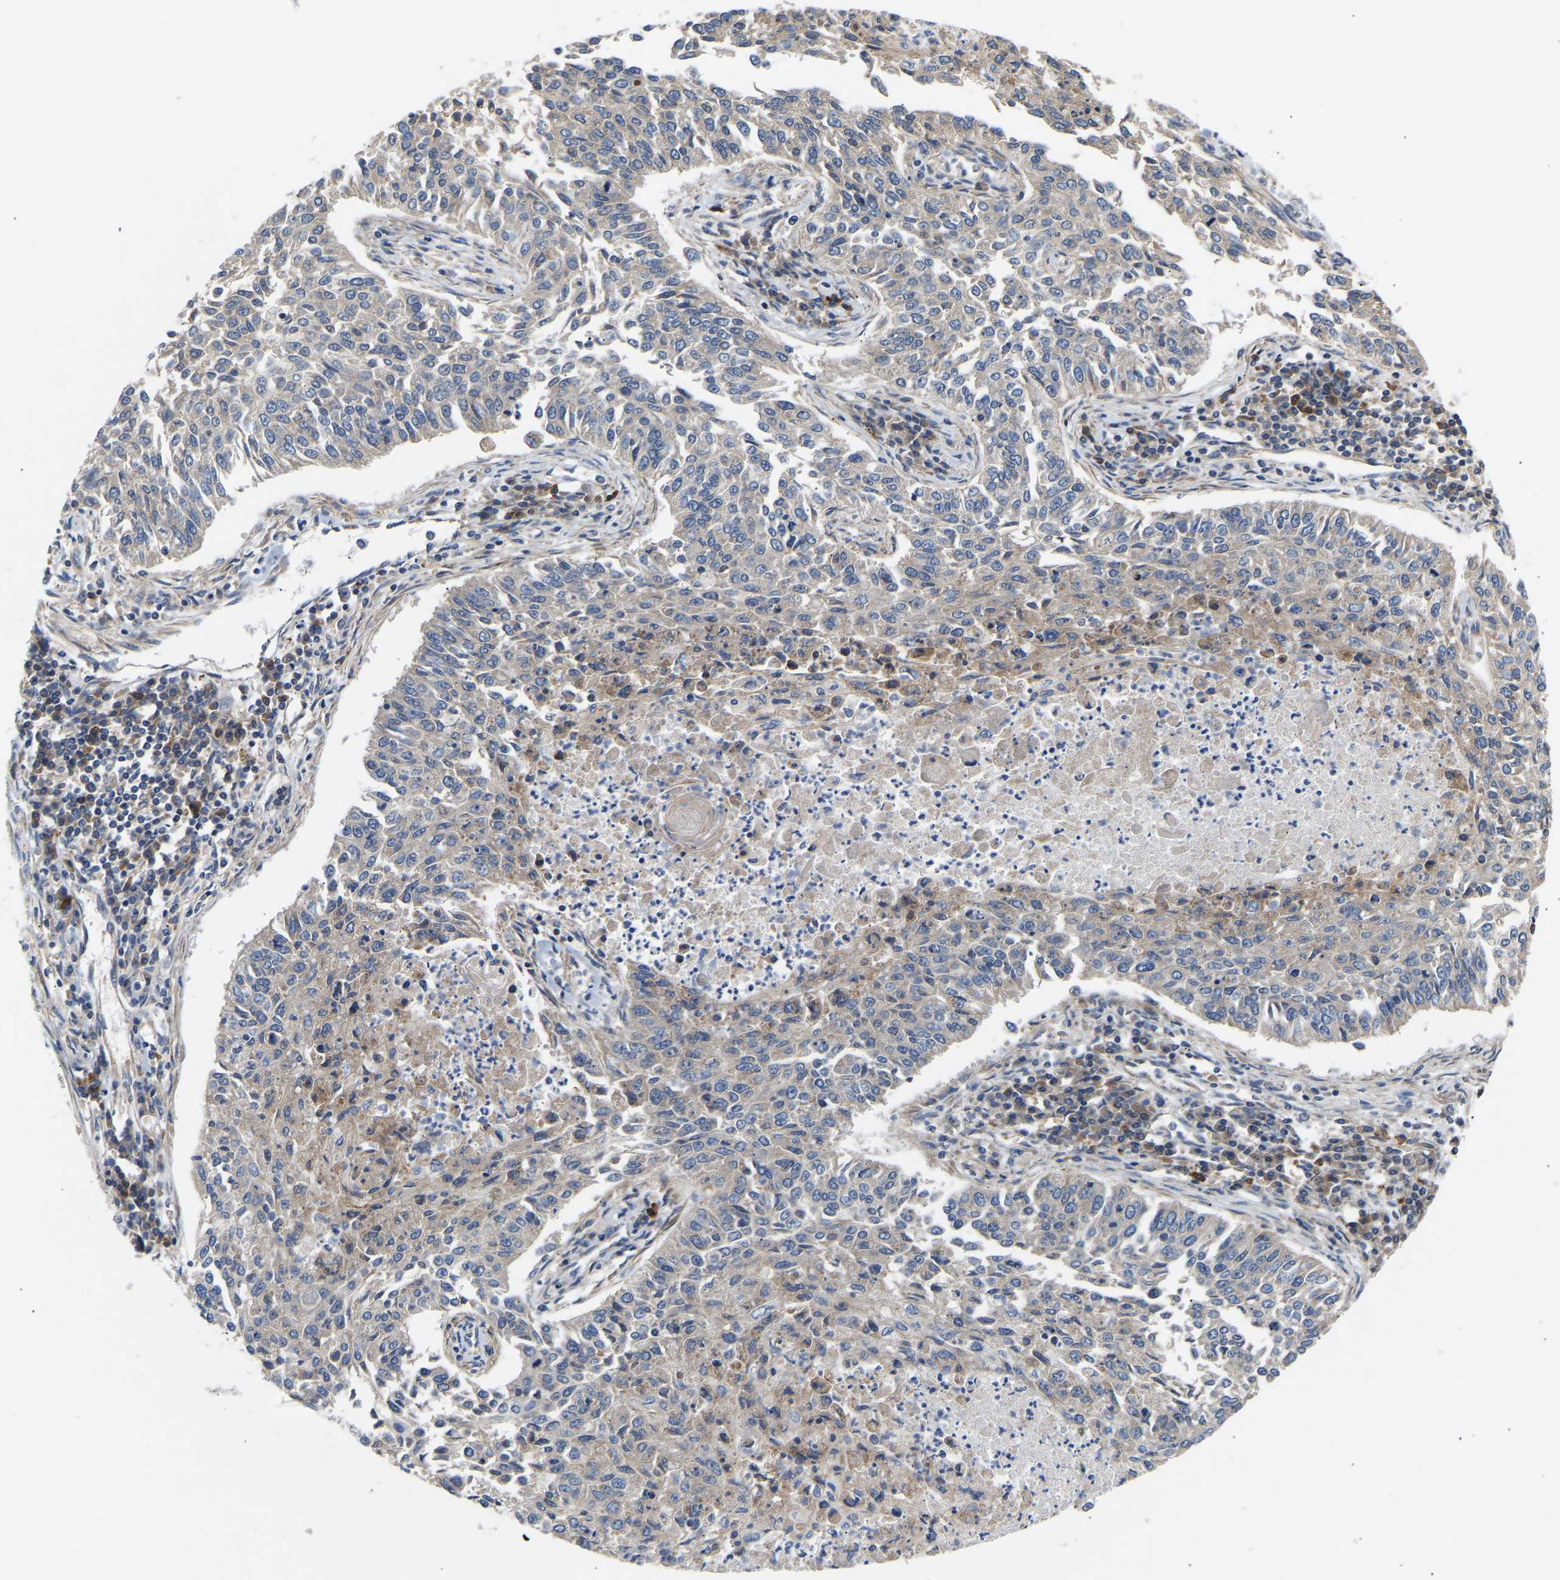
{"staining": {"intensity": "negative", "quantity": "none", "location": "none"}, "tissue": "lung cancer", "cell_type": "Tumor cells", "image_type": "cancer", "snomed": [{"axis": "morphology", "description": "Normal tissue, NOS"}, {"axis": "morphology", "description": "Squamous cell carcinoma, NOS"}, {"axis": "topography", "description": "Cartilage tissue"}, {"axis": "topography", "description": "Bronchus"}, {"axis": "topography", "description": "Lung"}], "caption": "Immunohistochemical staining of lung squamous cell carcinoma demonstrates no significant staining in tumor cells.", "gene": "AIMP2", "patient": {"sex": "female", "age": 49}}